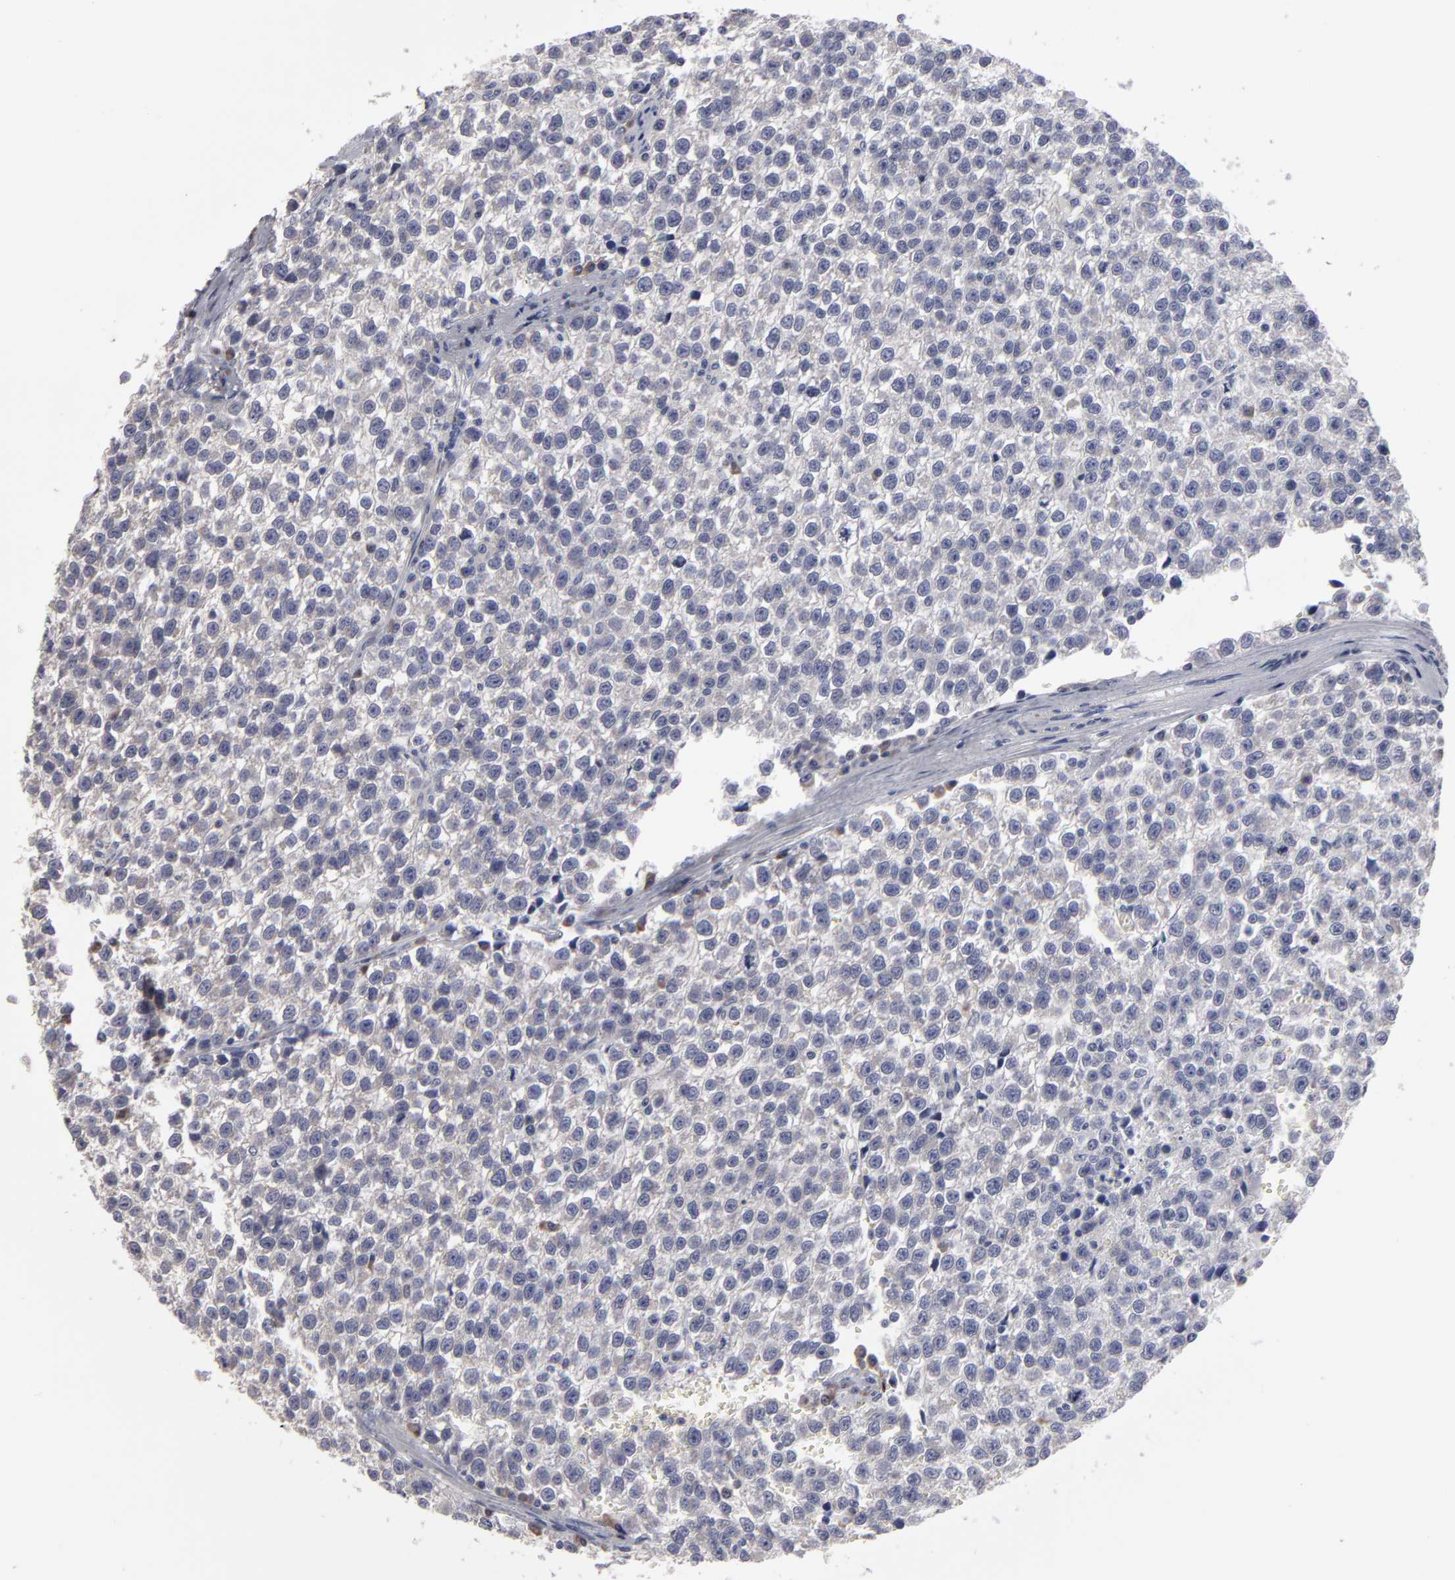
{"staining": {"intensity": "weak", "quantity": ">75%", "location": "cytoplasmic/membranous"}, "tissue": "testis cancer", "cell_type": "Tumor cells", "image_type": "cancer", "snomed": [{"axis": "morphology", "description": "Seminoma, NOS"}, {"axis": "topography", "description": "Testis"}], "caption": "Protein staining of testis seminoma tissue exhibits weak cytoplasmic/membranous positivity in approximately >75% of tumor cells.", "gene": "CCDC80", "patient": {"sex": "male", "age": 35}}